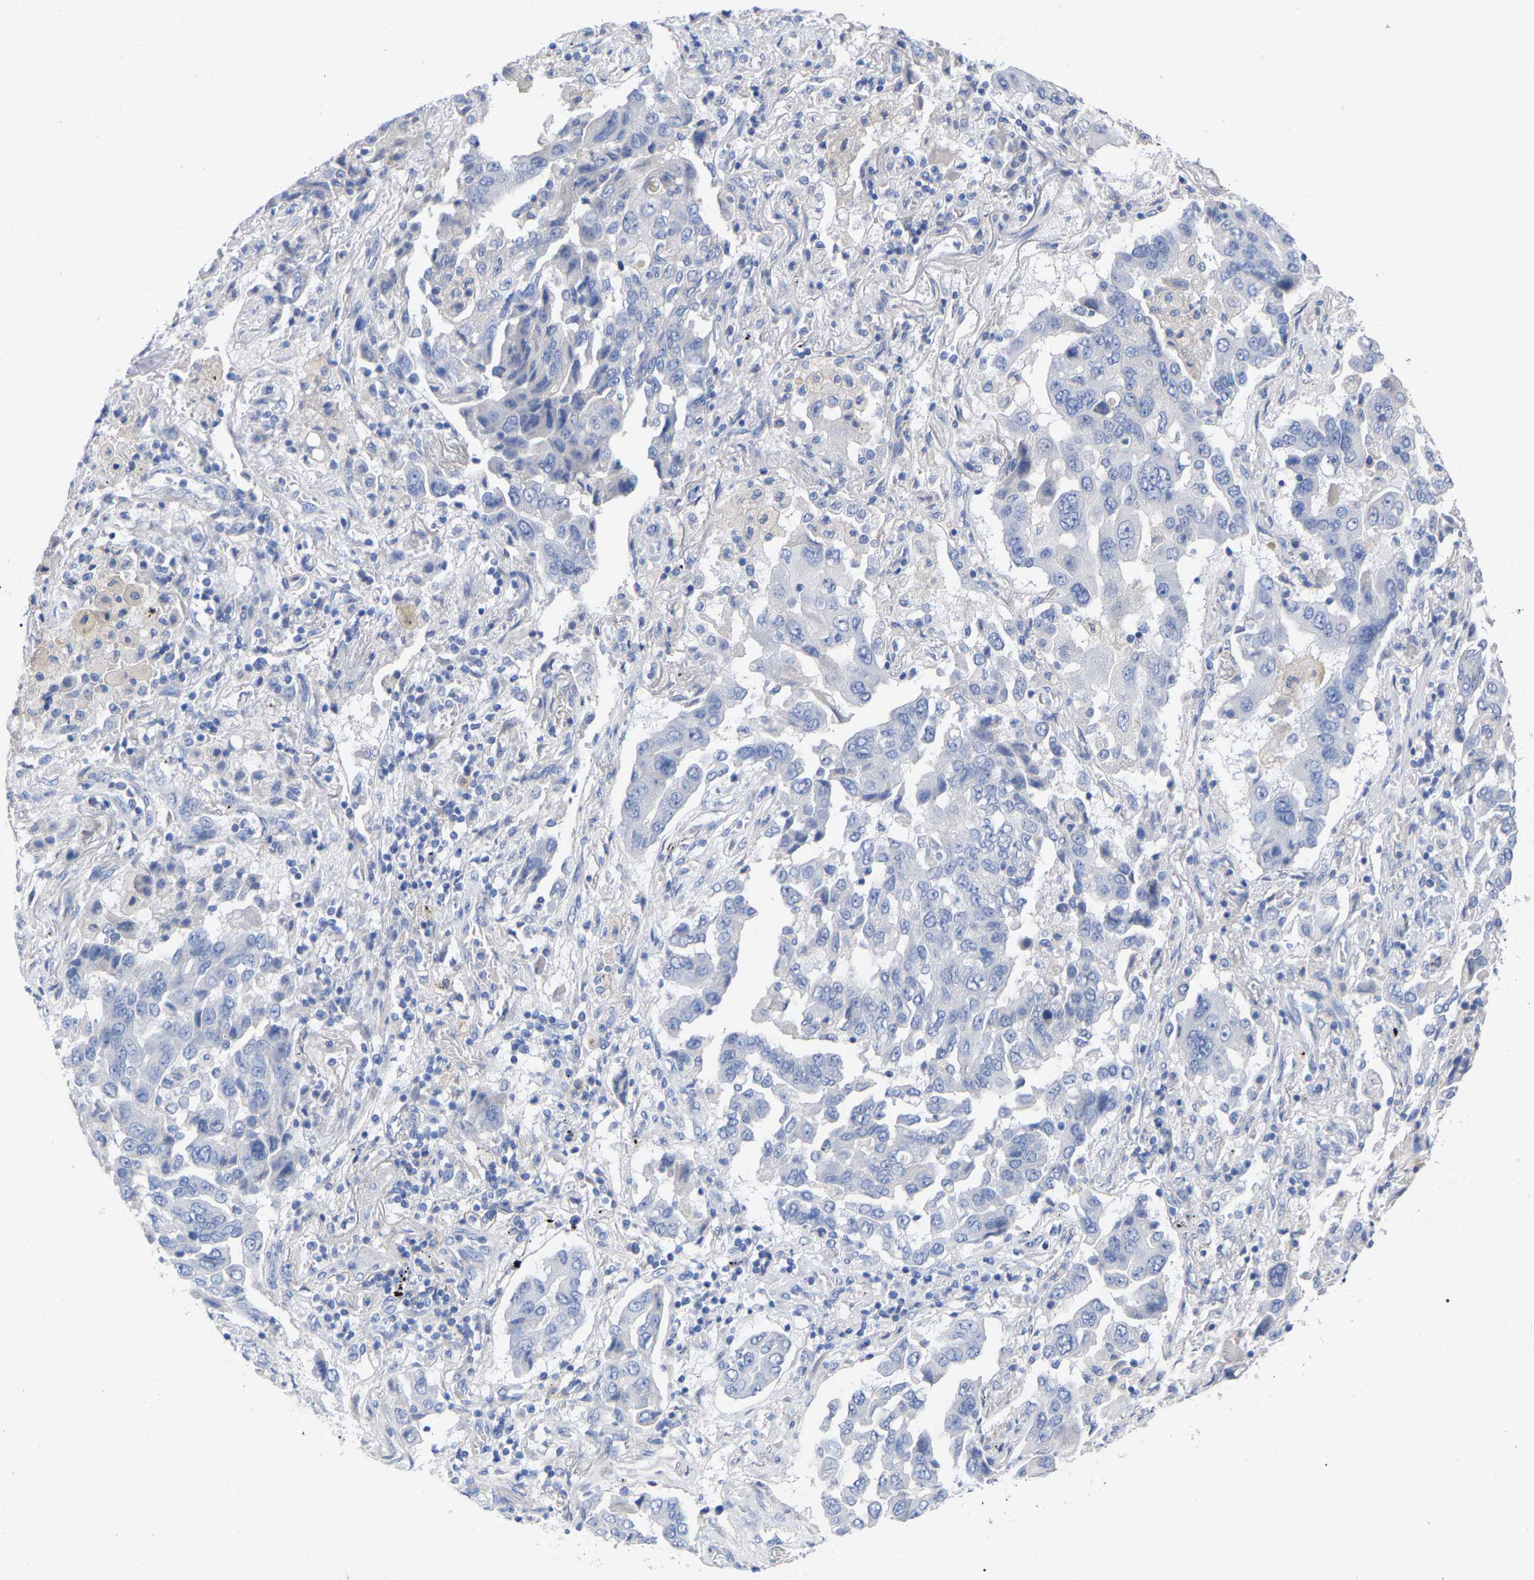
{"staining": {"intensity": "negative", "quantity": "none", "location": "none"}, "tissue": "lung cancer", "cell_type": "Tumor cells", "image_type": "cancer", "snomed": [{"axis": "morphology", "description": "Adenocarcinoma, NOS"}, {"axis": "topography", "description": "Lung"}], "caption": "Immunohistochemistry (IHC) photomicrograph of human lung cancer (adenocarcinoma) stained for a protein (brown), which shows no positivity in tumor cells.", "gene": "HAPLN1", "patient": {"sex": "female", "age": 65}}